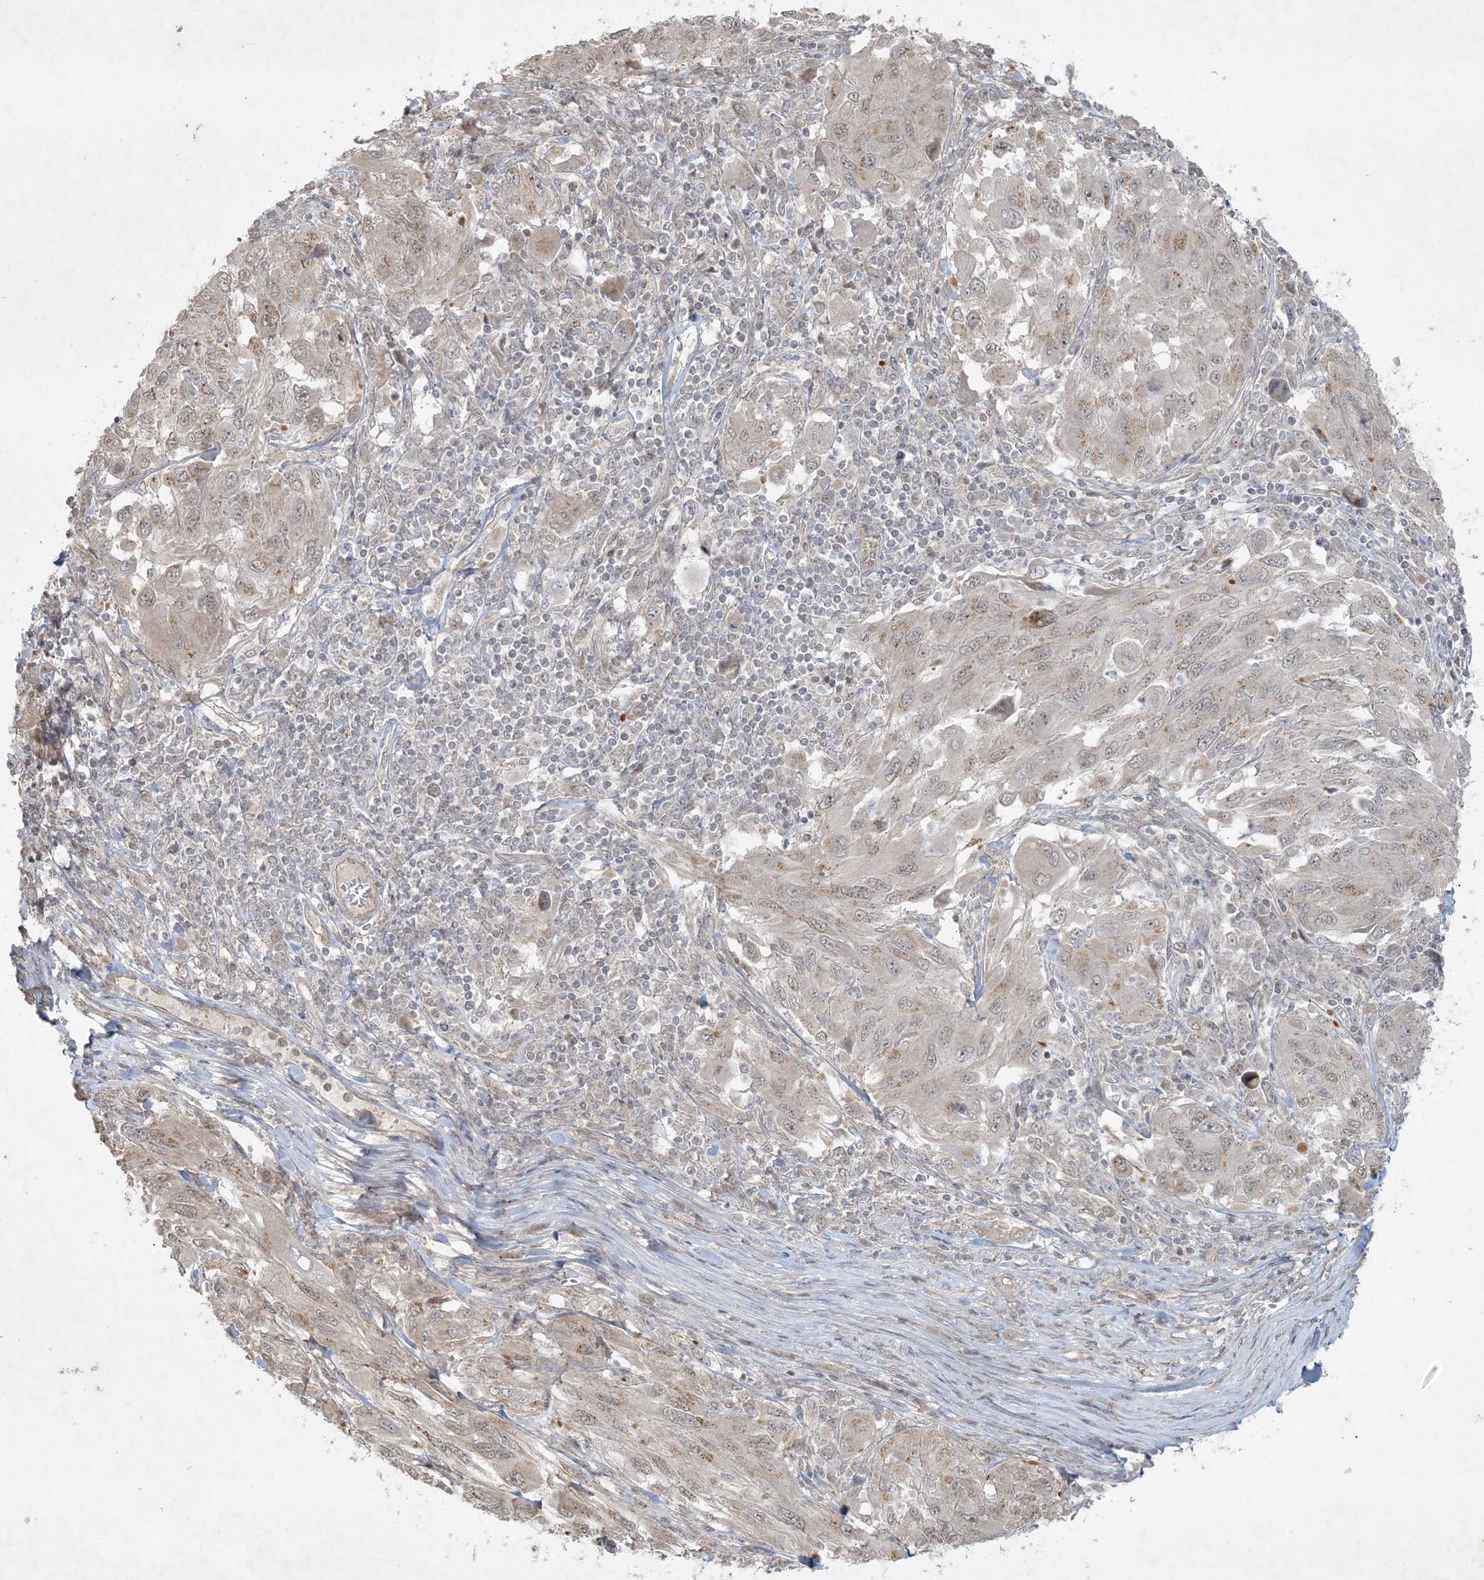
{"staining": {"intensity": "moderate", "quantity": "<25%", "location": "cytoplasmic/membranous"}, "tissue": "melanoma", "cell_type": "Tumor cells", "image_type": "cancer", "snomed": [{"axis": "morphology", "description": "Malignant melanoma, NOS"}, {"axis": "topography", "description": "Skin"}], "caption": "Melanoma stained for a protein demonstrates moderate cytoplasmic/membranous positivity in tumor cells.", "gene": "BCORL1", "patient": {"sex": "female", "age": 91}}